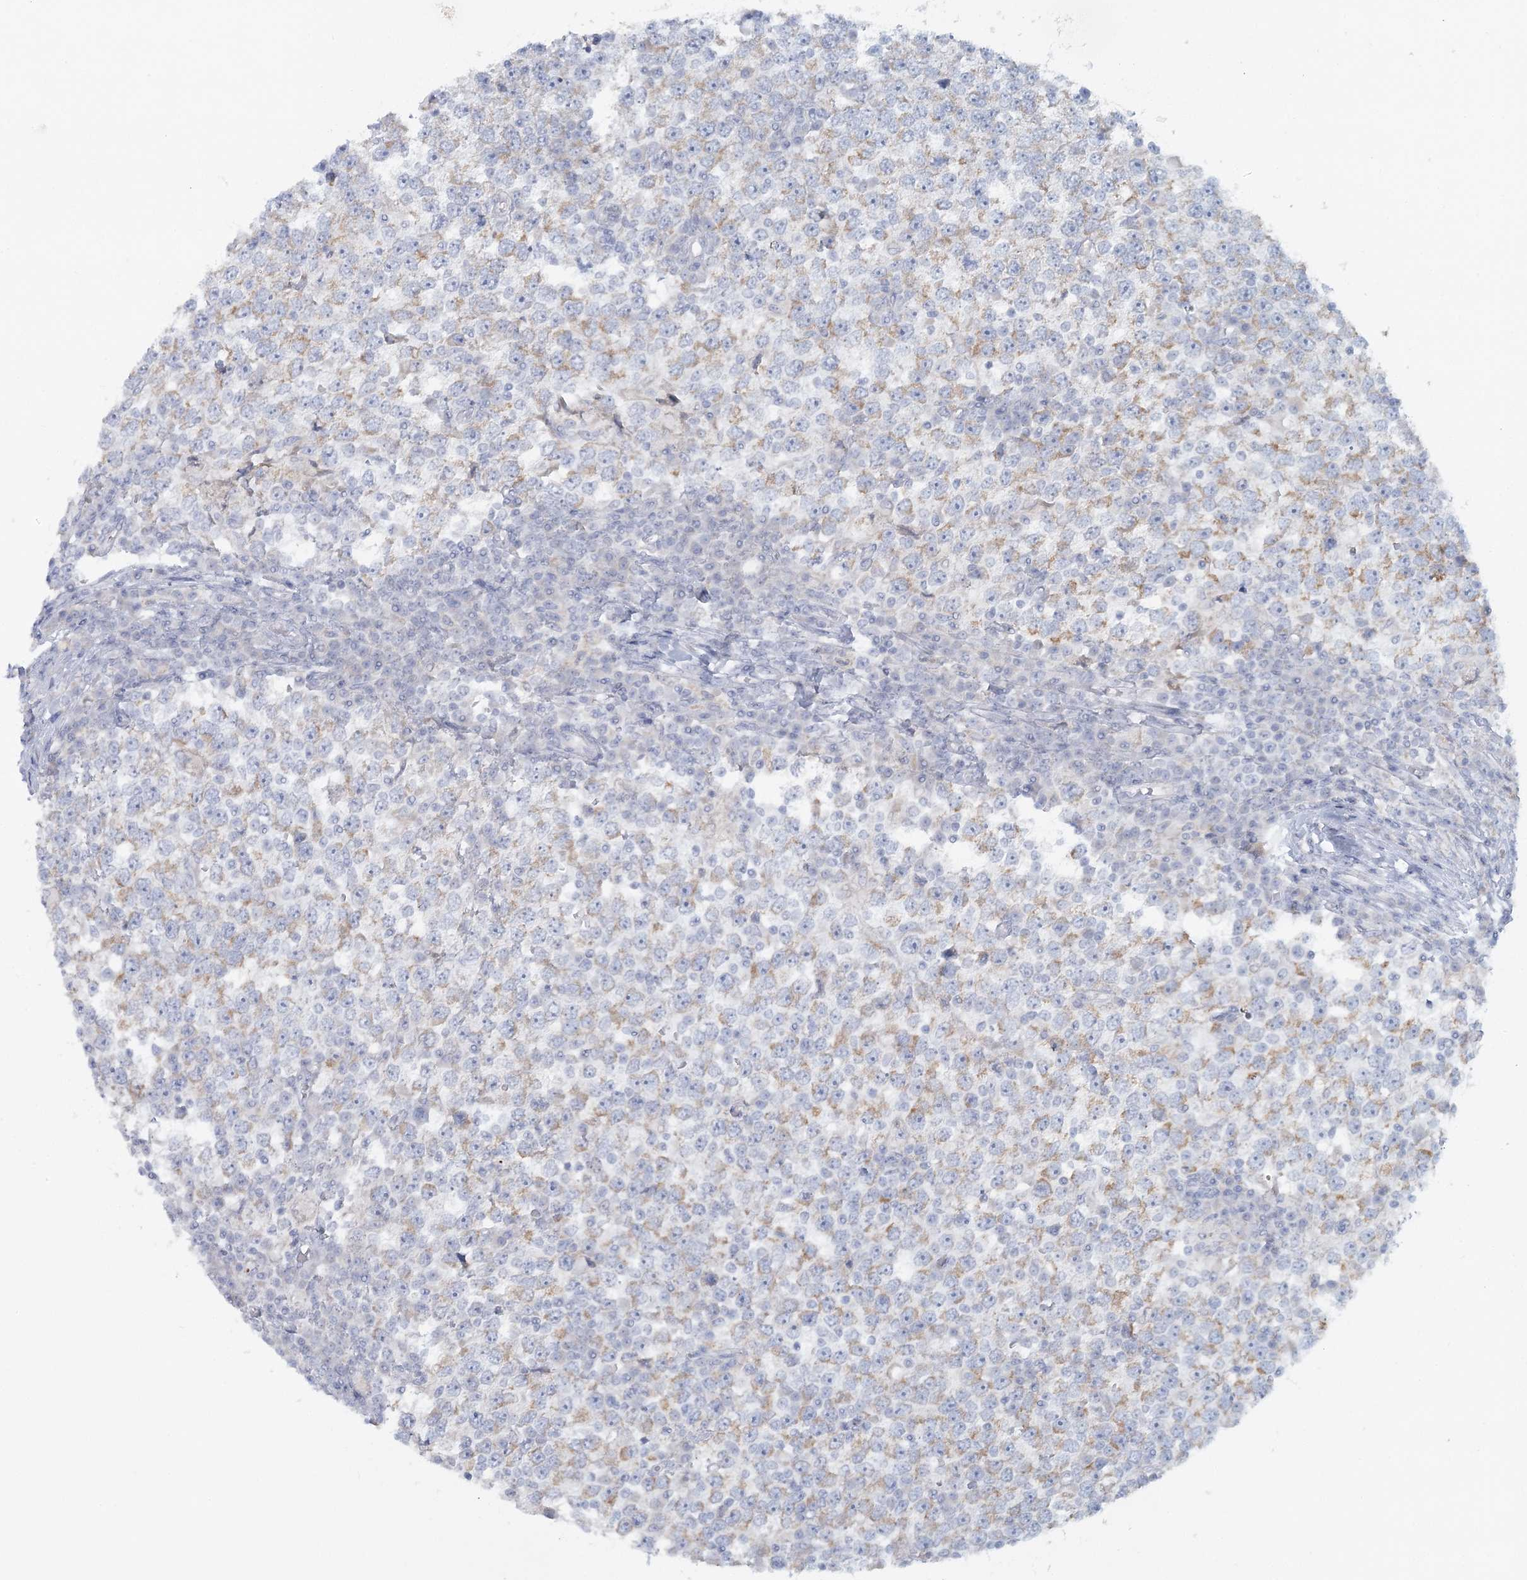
{"staining": {"intensity": "moderate", "quantity": "<25%", "location": "cytoplasmic/membranous"}, "tissue": "testis cancer", "cell_type": "Tumor cells", "image_type": "cancer", "snomed": [{"axis": "morphology", "description": "Seminoma, NOS"}, {"axis": "topography", "description": "Testis"}], "caption": "This is an image of immunohistochemistry staining of testis seminoma, which shows moderate expression in the cytoplasmic/membranous of tumor cells.", "gene": "BPHL", "patient": {"sex": "male", "age": 65}}